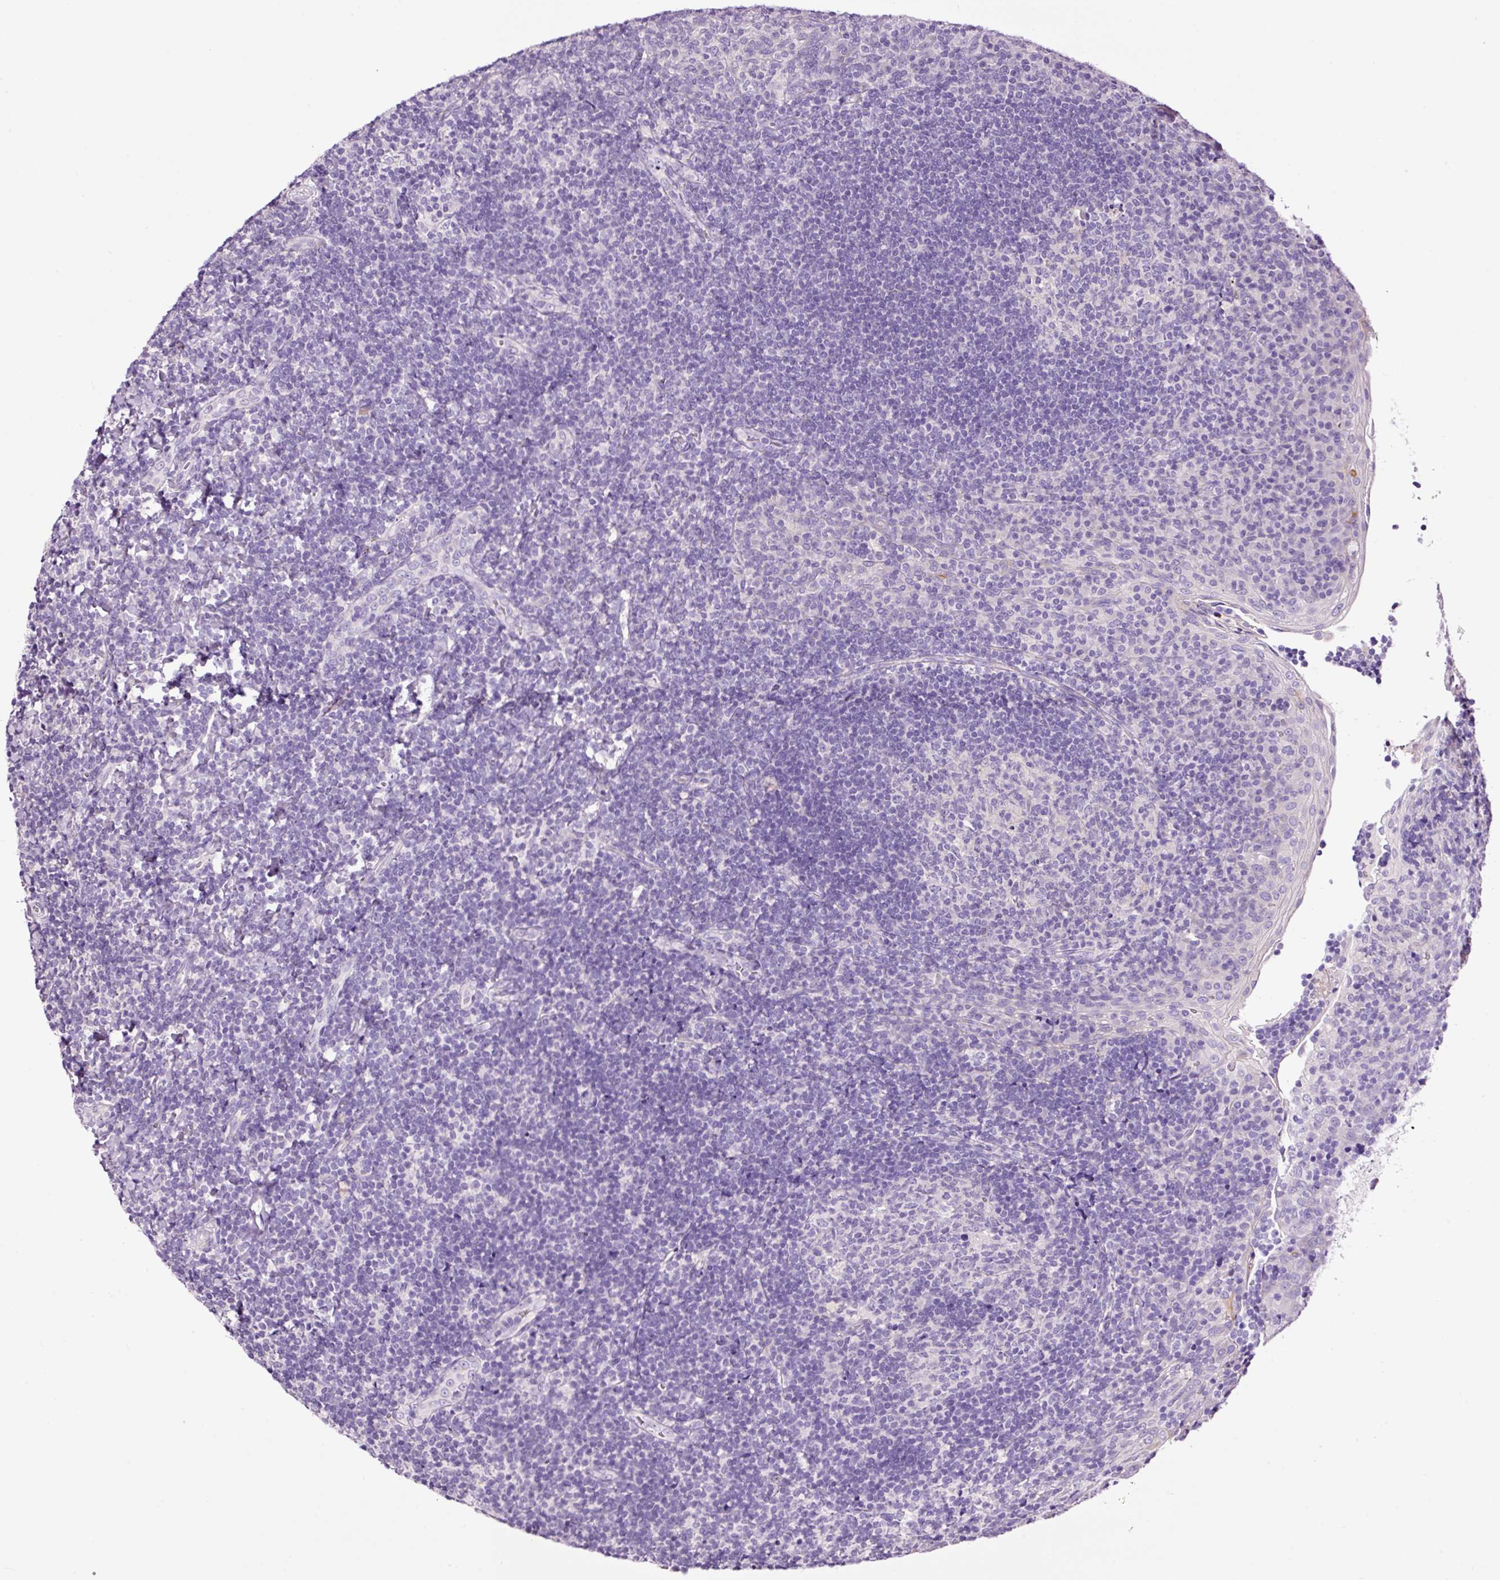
{"staining": {"intensity": "negative", "quantity": "none", "location": "none"}, "tissue": "tonsil", "cell_type": "Germinal center cells", "image_type": "normal", "snomed": [{"axis": "morphology", "description": "Normal tissue, NOS"}, {"axis": "topography", "description": "Tonsil"}], "caption": "Image shows no protein positivity in germinal center cells of normal tonsil. (DAB (3,3'-diaminobenzidine) immunohistochemistry, high magnification).", "gene": "PAM", "patient": {"sex": "male", "age": 17}}